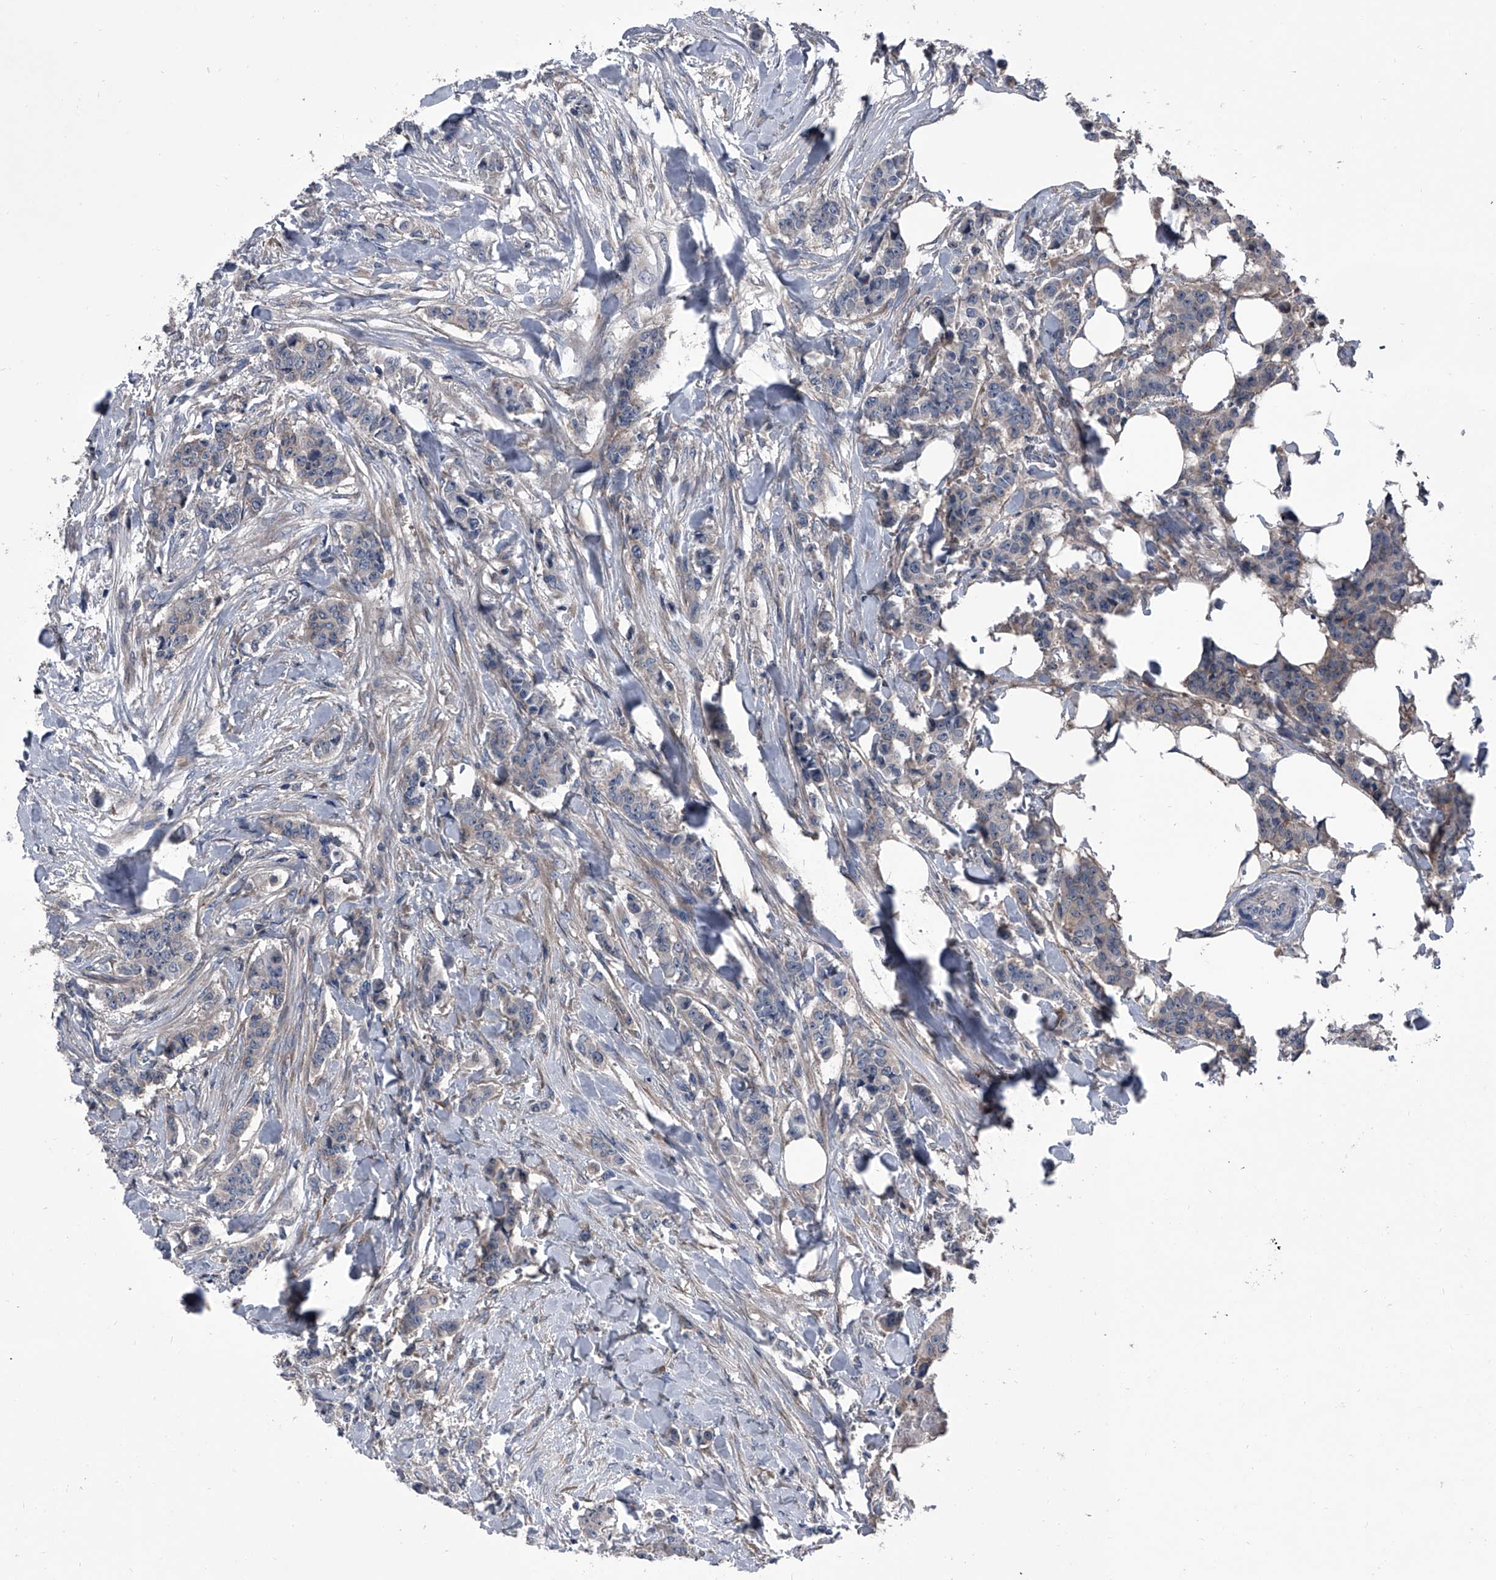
{"staining": {"intensity": "weak", "quantity": "<25%", "location": "cytoplasmic/membranous"}, "tissue": "breast cancer", "cell_type": "Tumor cells", "image_type": "cancer", "snomed": [{"axis": "morphology", "description": "Duct carcinoma"}, {"axis": "topography", "description": "Breast"}], "caption": "A high-resolution photomicrograph shows immunohistochemistry staining of breast invasive ductal carcinoma, which reveals no significant staining in tumor cells.", "gene": "PIP5K1A", "patient": {"sex": "female", "age": 40}}